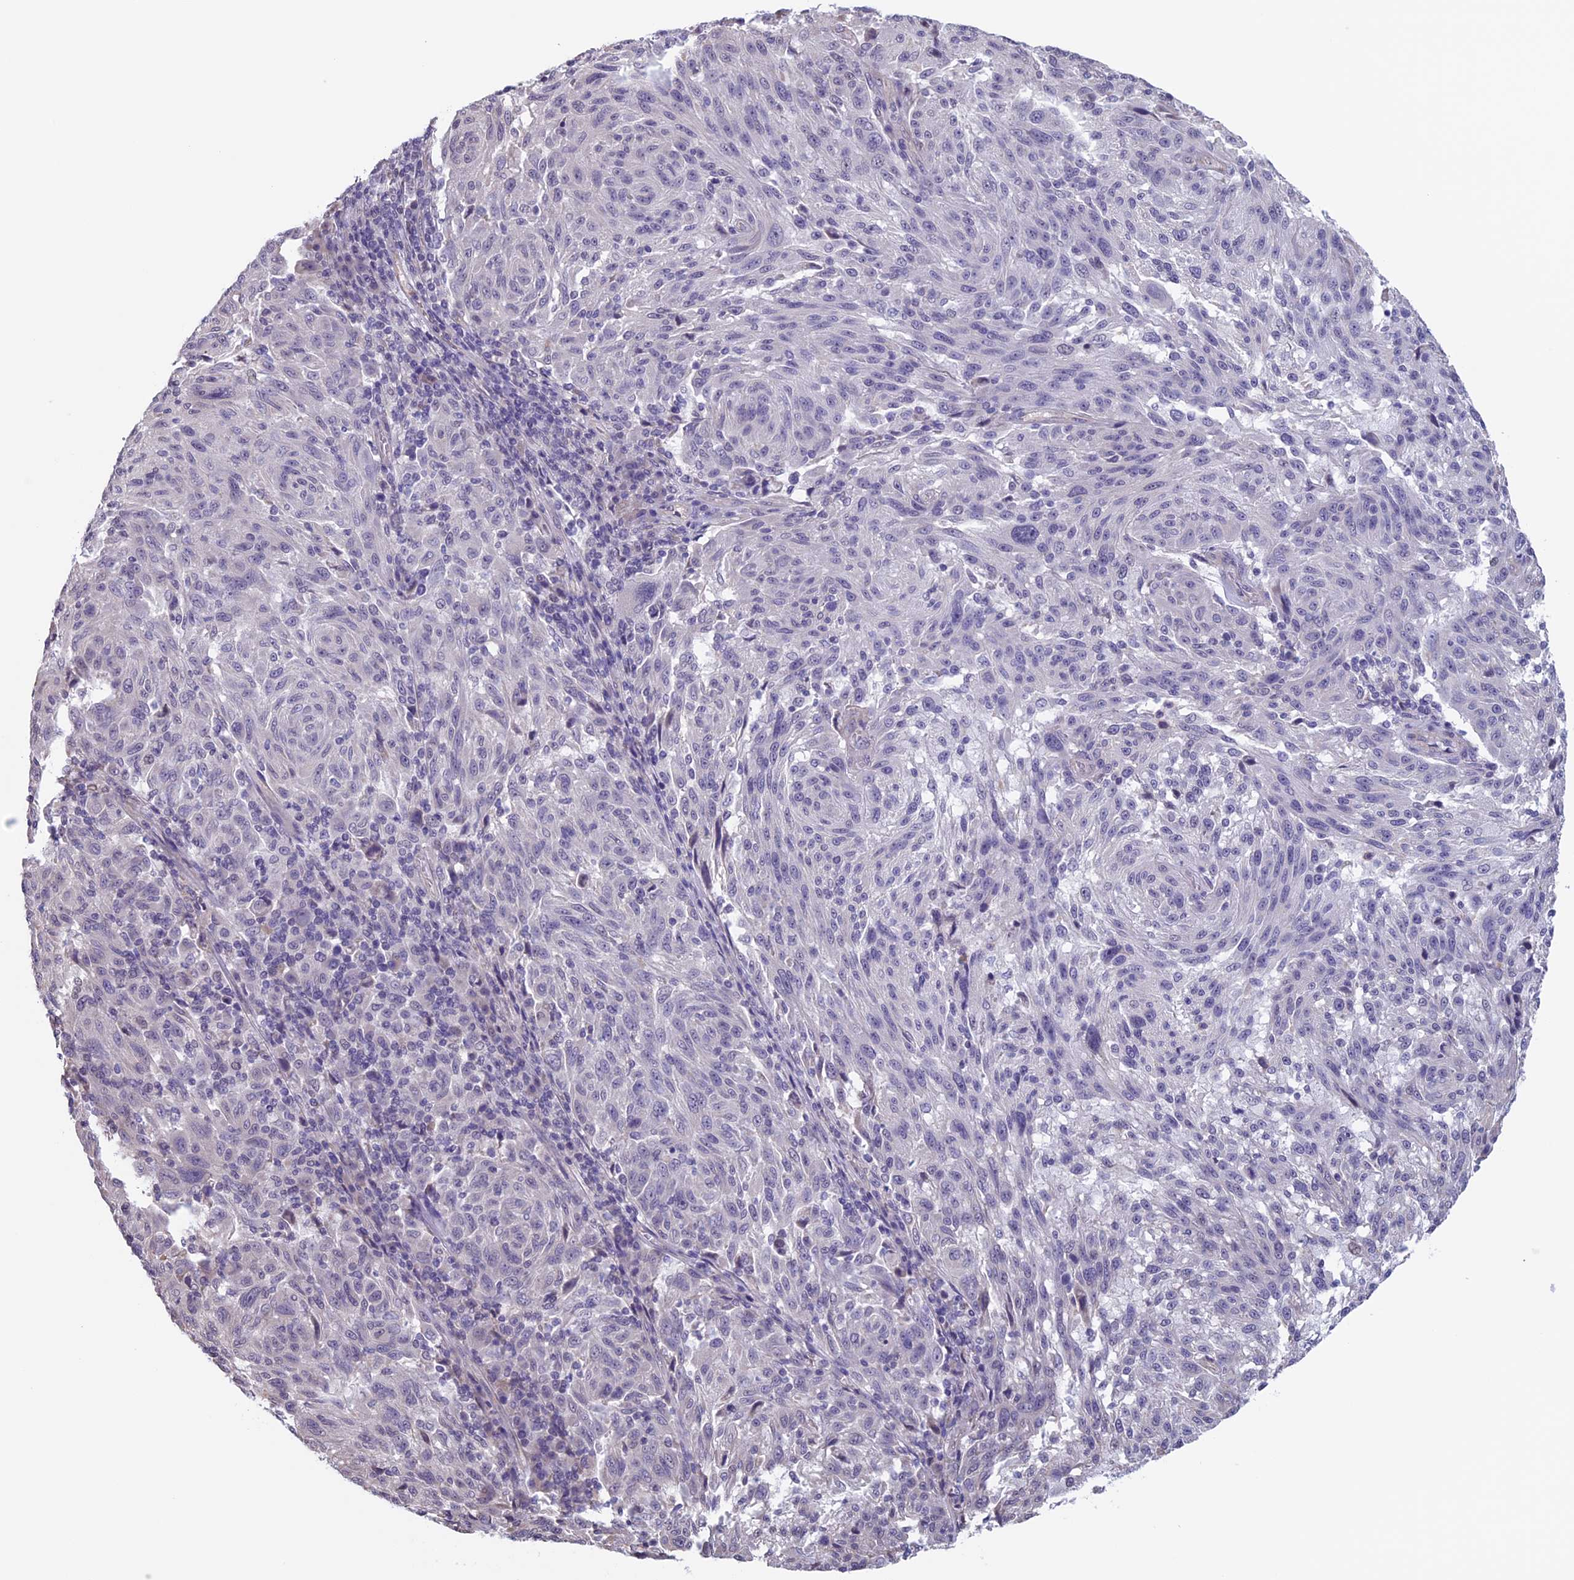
{"staining": {"intensity": "negative", "quantity": "none", "location": "none"}, "tissue": "melanoma", "cell_type": "Tumor cells", "image_type": "cancer", "snomed": [{"axis": "morphology", "description": "Malignant melanoma, NOS"}, {"axis": "topography", "description": "Skin"}], "caption": "A photomicrograph of human melanoma is negative for staining in tumor cells. (Stains: DAB (3,3'-diaminobenzidine) immunohistochemistry (IHC) with hematoxylin counter stain, Microscopy: brightfield microscopy at high magnification).", "gene": "SLC1A6", "patient": {"sex": "male", "age": 53}}